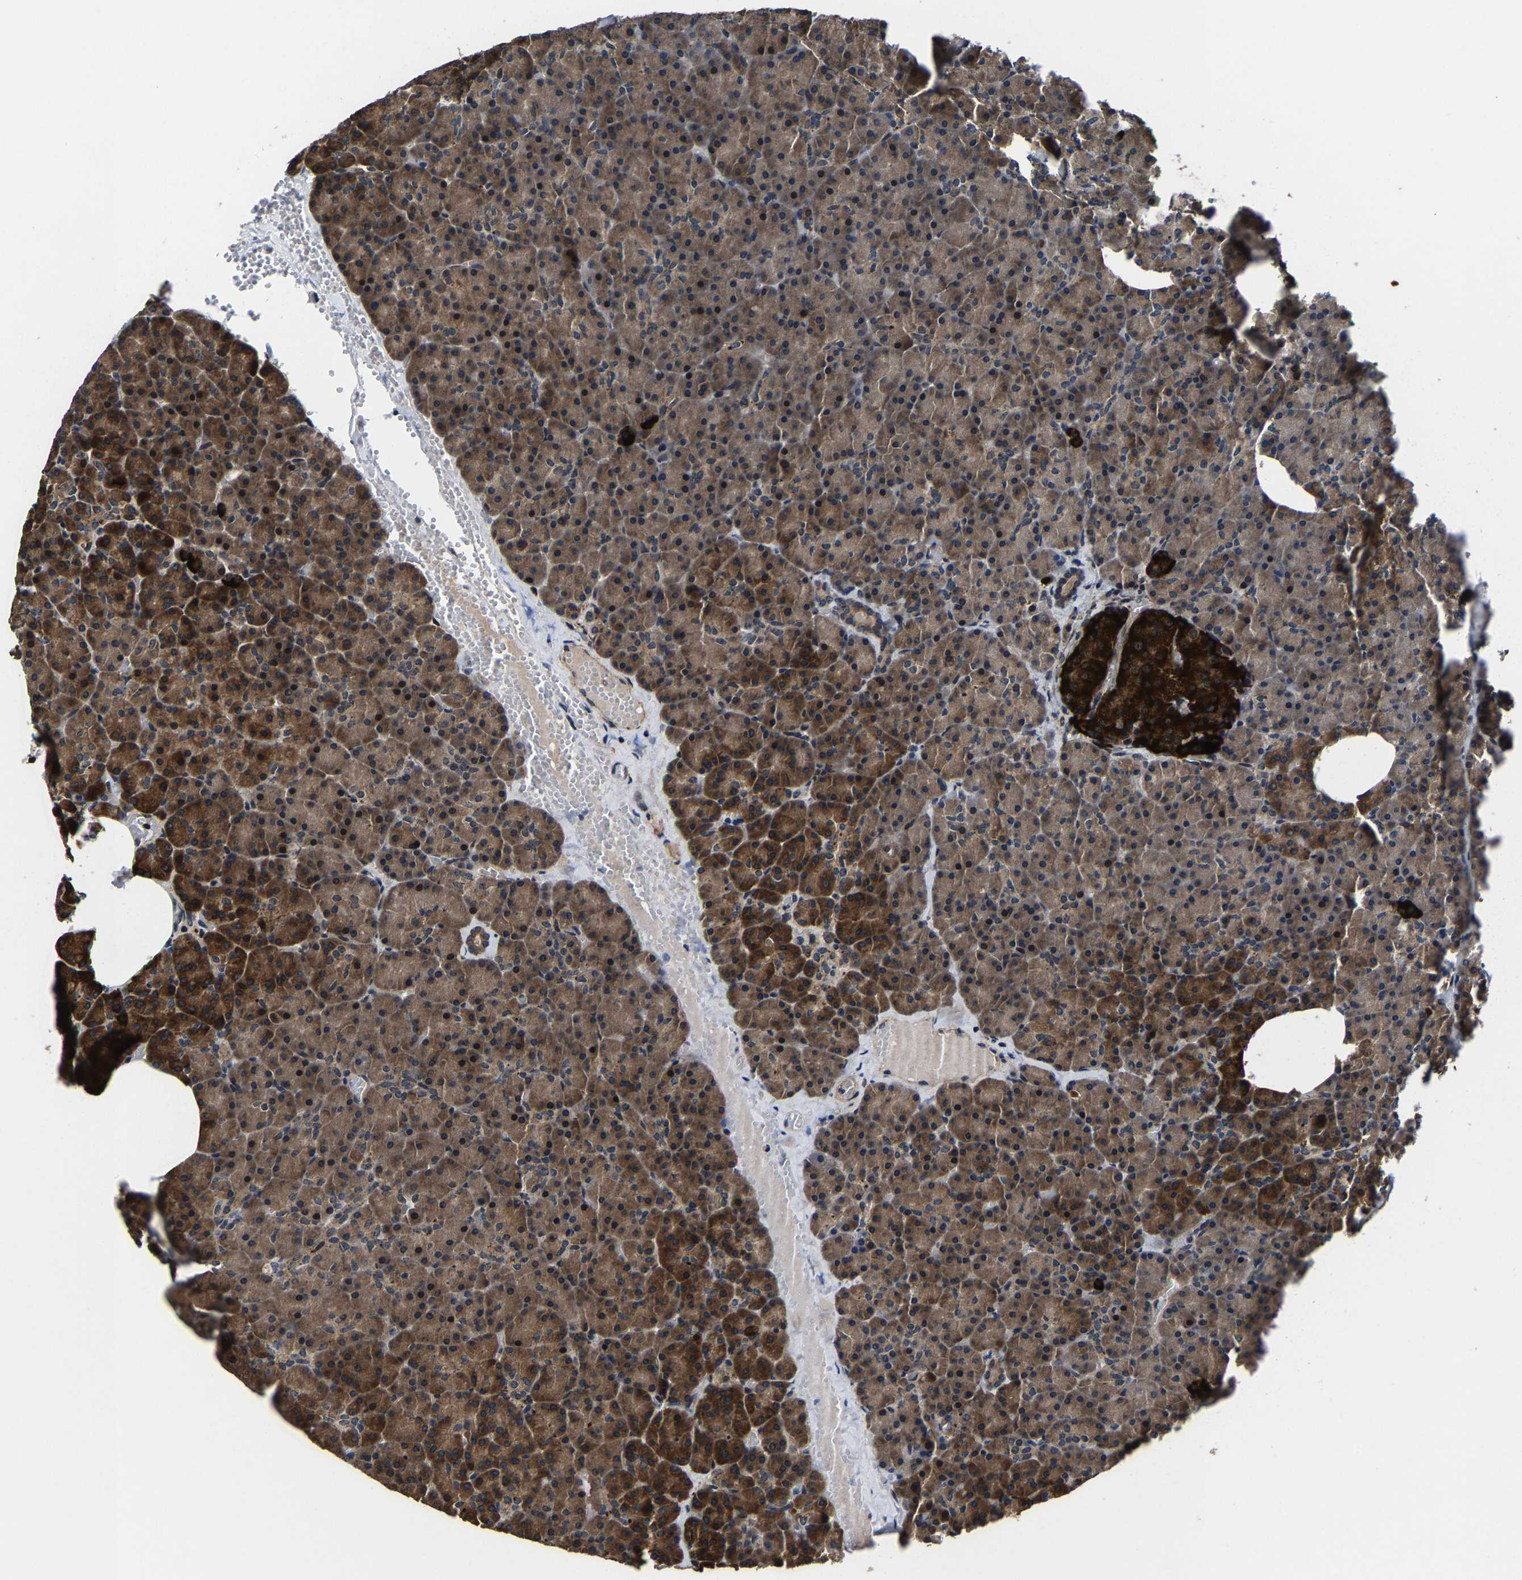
{"staining": {"intensity": "moderate", "quantity": ">75%", "location": "cytoplasmic/membranous"}, "tissue": "pancreas", "cell_type": "Exocrine glandular cells", "image_type": "normal", "snomed": [{"axis": "morphology", "description": "Normal tissue, NOS"}, {"axis": "morphology", "description": "Carcinoid, malignant, NOS"}, {"axis": "topography", "description": "Pancreas"}], "caption": "Brown immunohistochemical staining in benign pancreas exhibits moderate cytoplasmic/membranous staining in approximately >75% of exocrine glandular cells. (DAB IHC, brown staining for protein, blue staining for nuclei).", "gene": "ZCCHC7", "patient": {"sex": "female", "age": 35}}